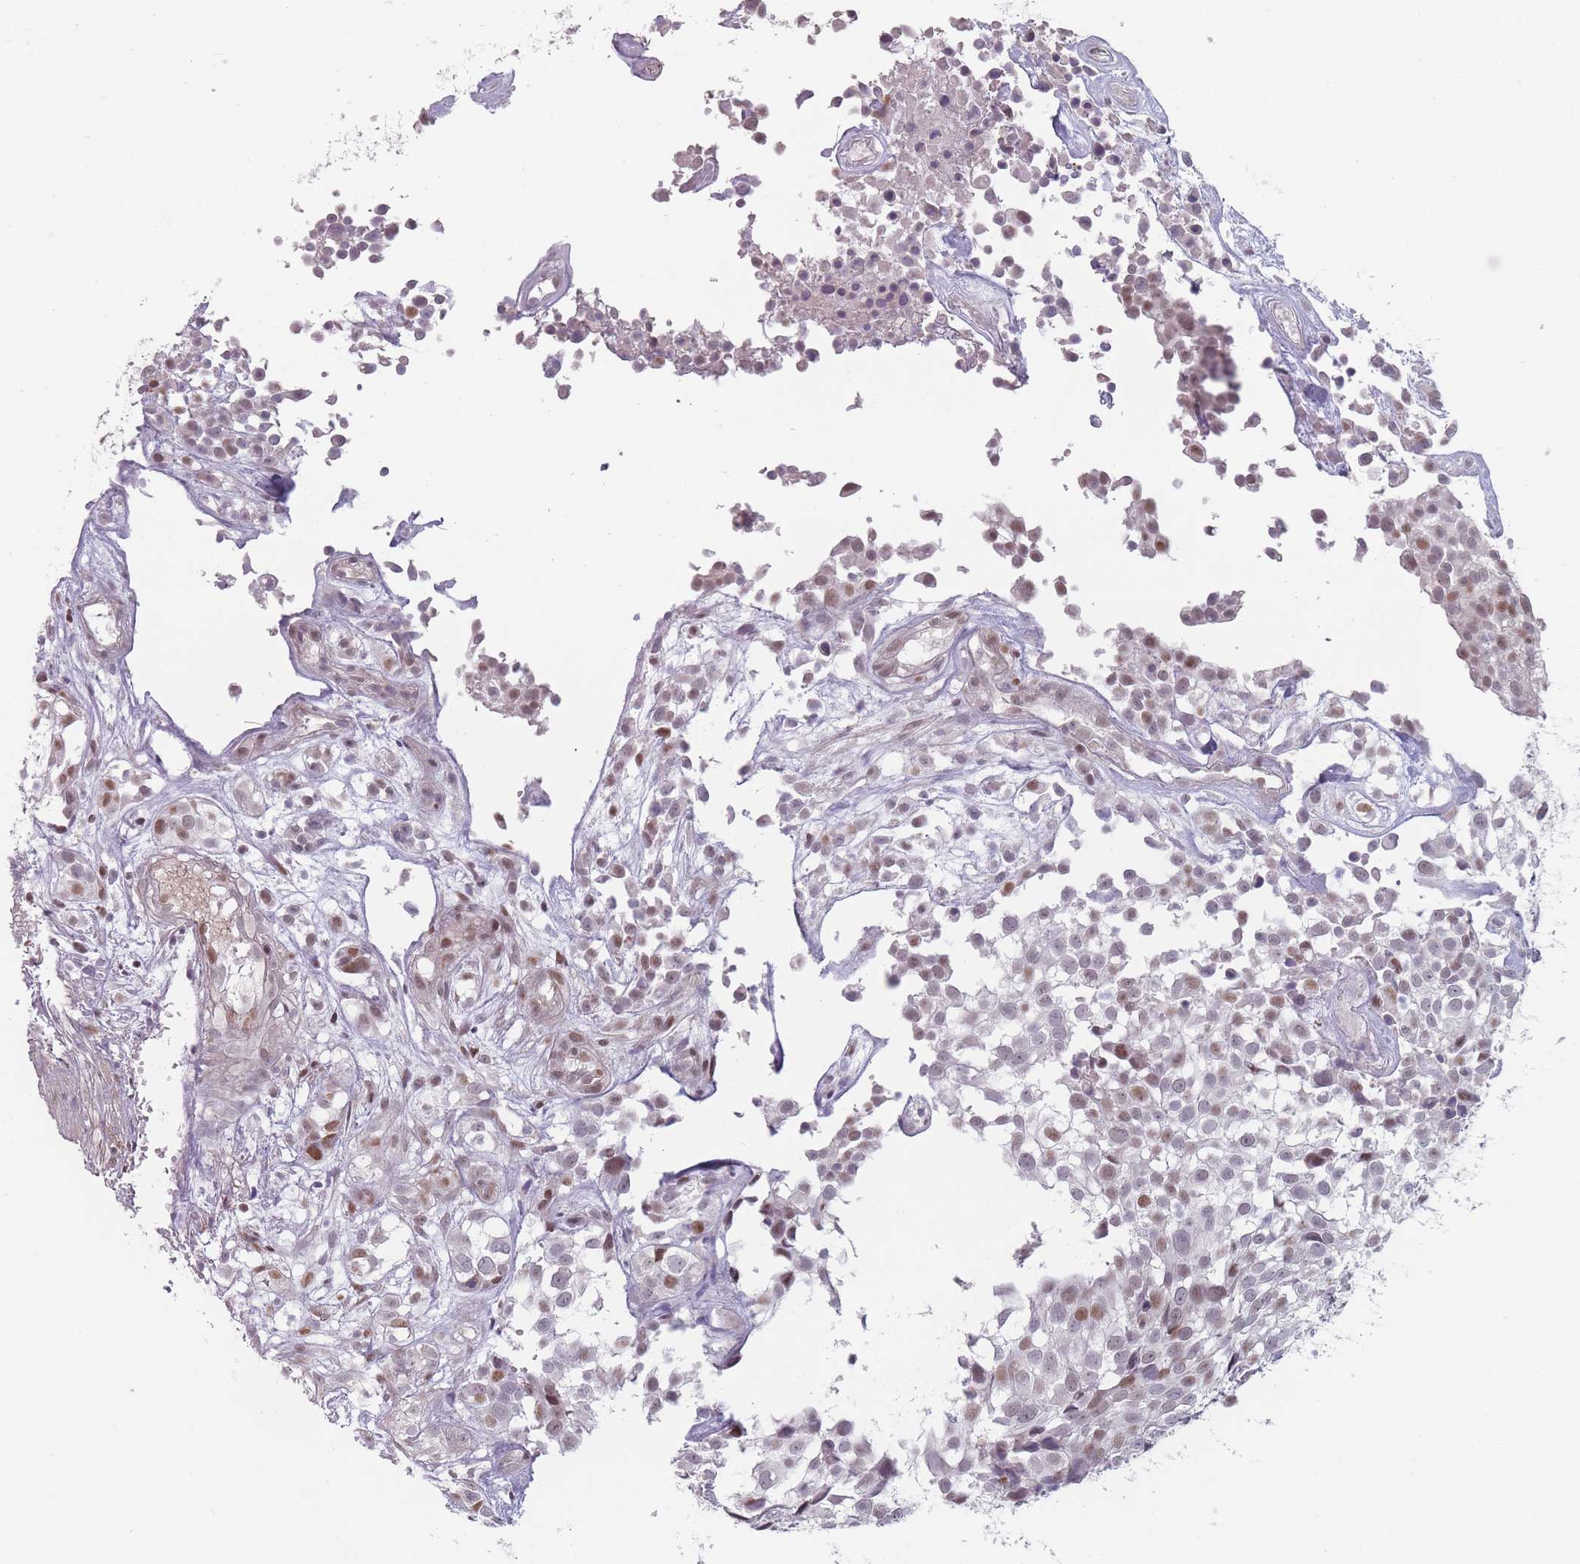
{"staining": {"intensity": "moderate", "quantity": "25%-75%", "location": "nuclear"}, "tissue": "urothelial cancer", "cell_type": "Tumor cells", "image_type": "cancer", "snomed": [{"axis": "morphology", "description": "Urothelial carcinoma, High grade"}, {"axis": "topography", "description": "Urinary bladder"}], "caption": "Urothelial cancer stained for a protein (brown) shows moderate nuclear positive expression in approximately 25%-75% of tumor cells.", "gene": "SH3BGRL2", "patient": {"sex": "male", "age": 56}}